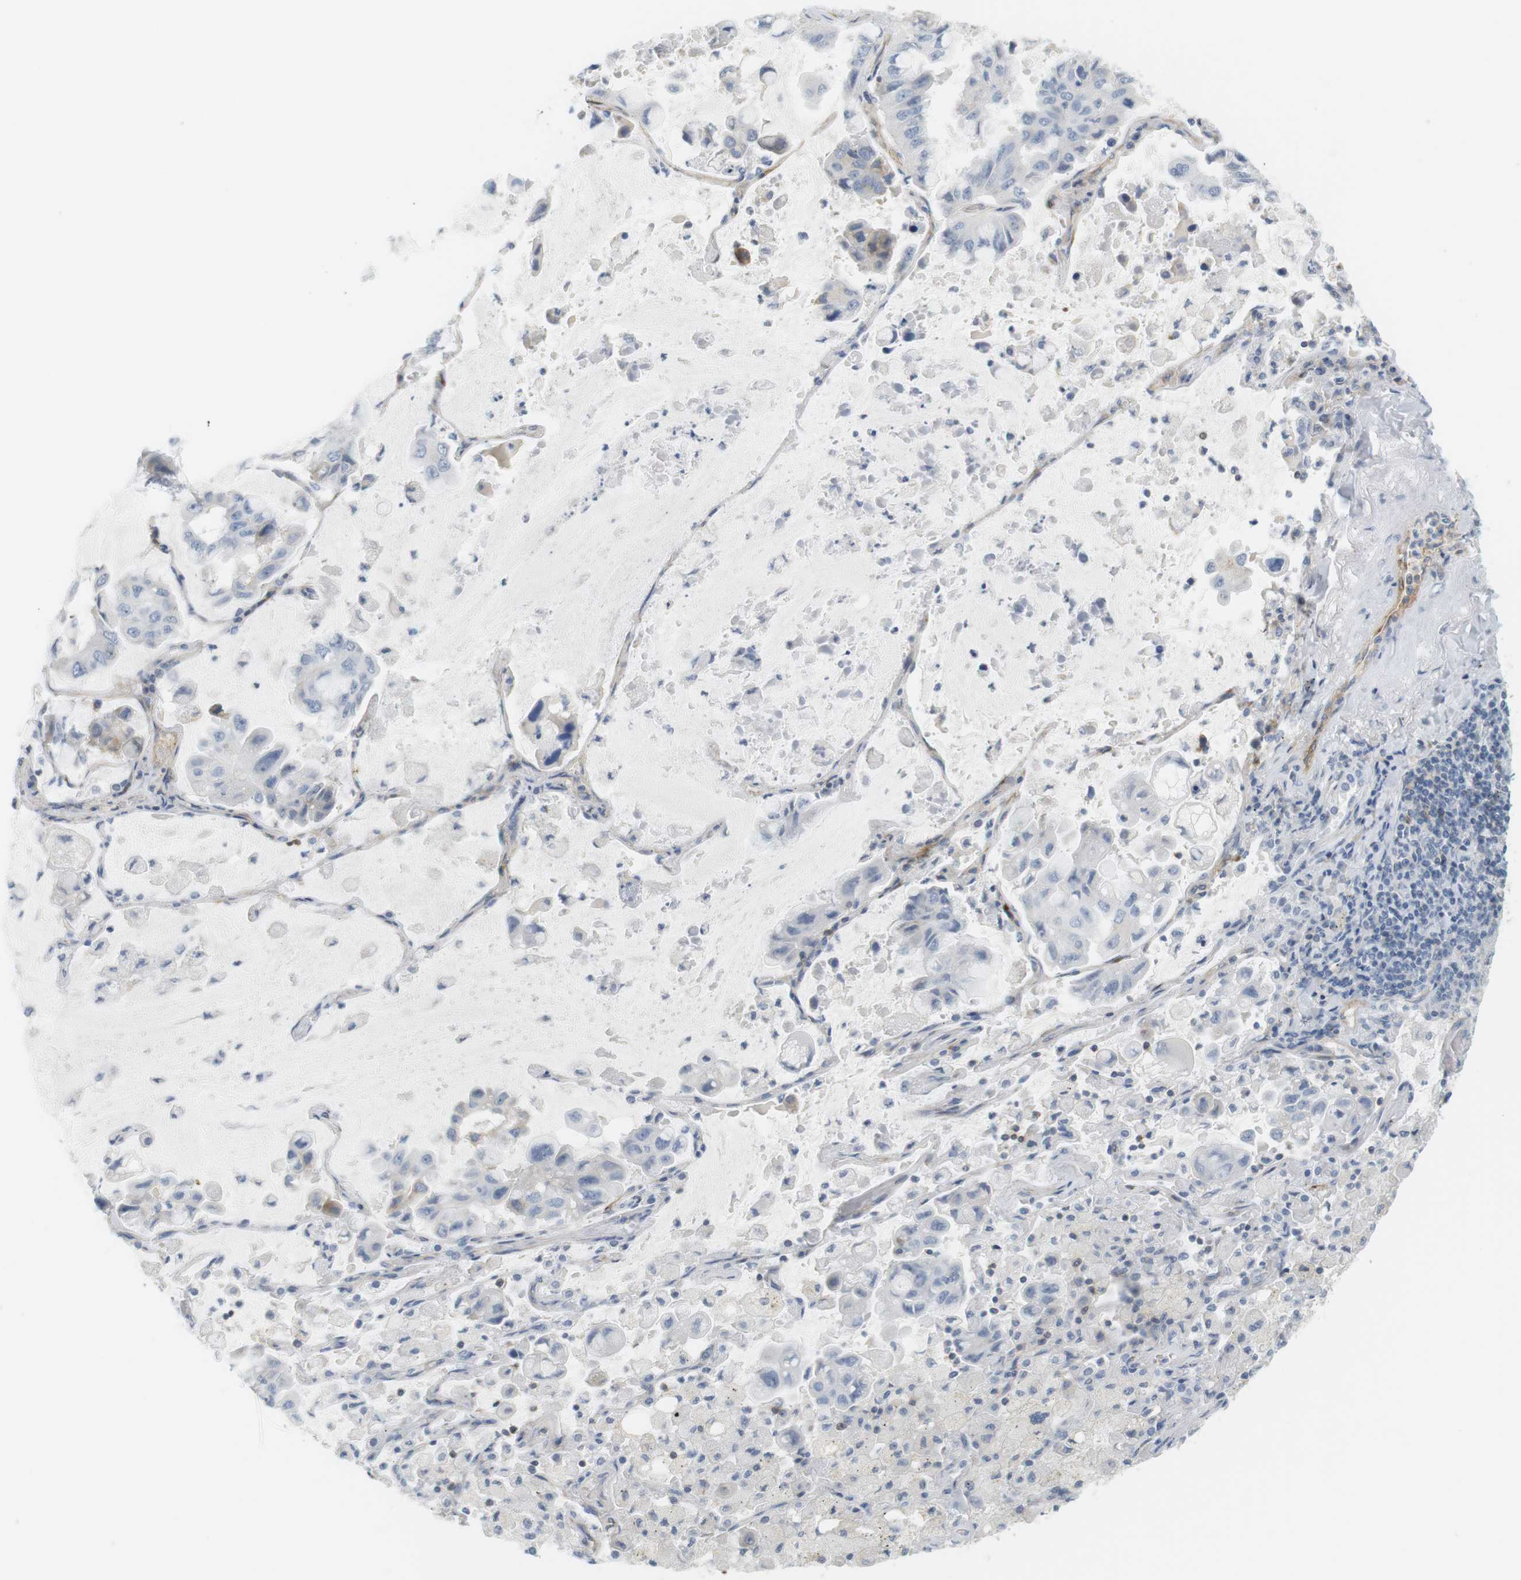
{"staining": {"intensity": "negative", "quantity": "none", "location": "none"}, "tissue": "lung cancer", "cell_type": "Tumor cells", "image_type": "cancer", "snomed": [{"axis": "morphology", "description": "Adenocarcinoma, NOS"}, {"axis": "topography", "description": "Lung"}], "caption": "A micrograph of human lung cancer is negative for staining in tumor cells.", "gene": "F2R", "patient": {"sex": "male", "age": 64}}